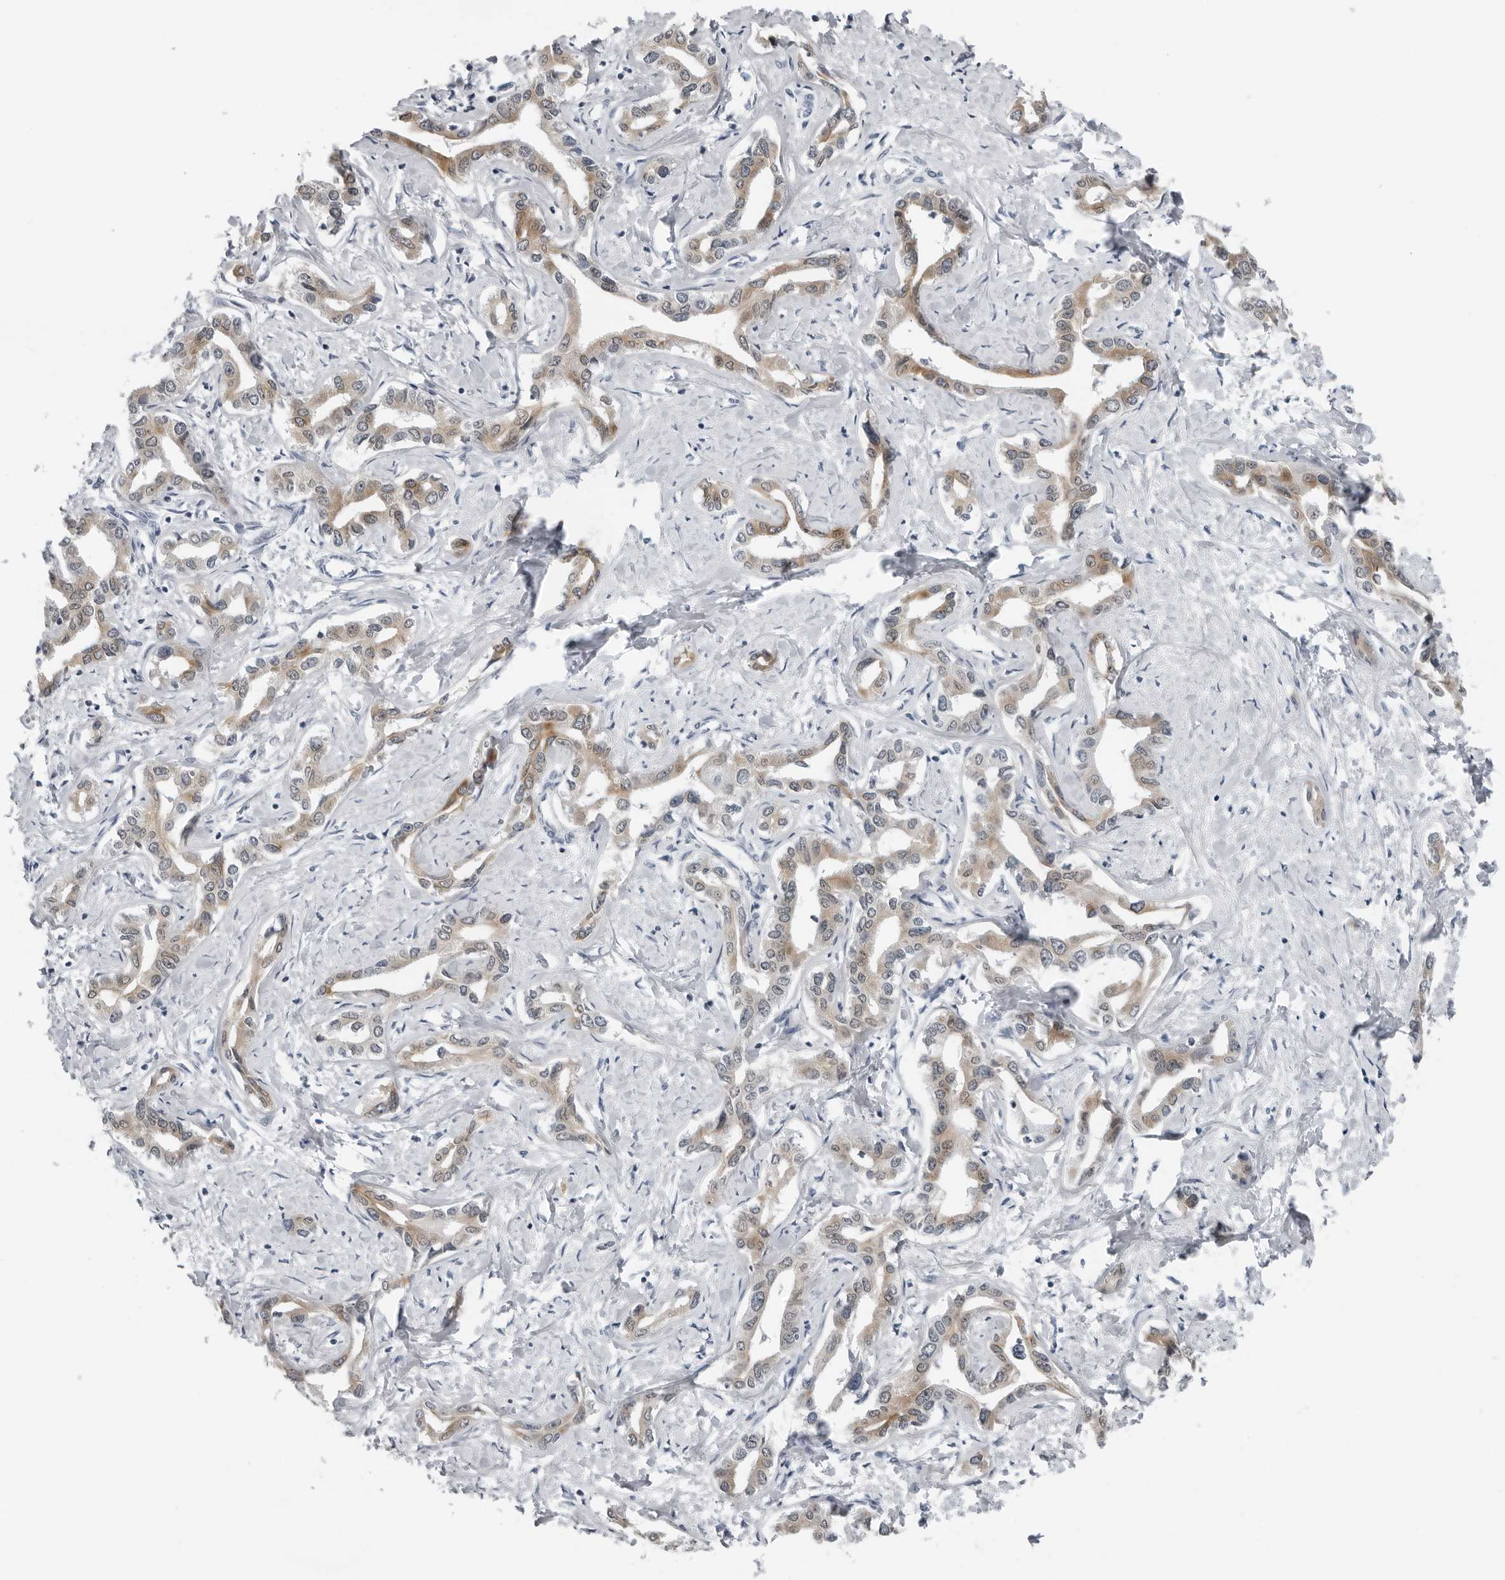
{"staining": {"intensity": "weak", "quantity": ">75%", "location": "cytoplasmic/membranous"}, "tissue": "liver cancer", "cell_type": "Tumor cells", "image_type": "cancer", "snomed": [{"axis": "morphology", "description": "Cholangiocarcinoma"}, {"axis": "topography", "description": "Liver"}], "caption": "Immunohistochemistry (IHC) of human liver cancer (cholangiocarcinoma) shows low levels of weak cytoplasmic/membranous staining in about >75% of tumor cells.", "gene": "PPP1R42", "patient": {"sex": "male", "age": 59}}